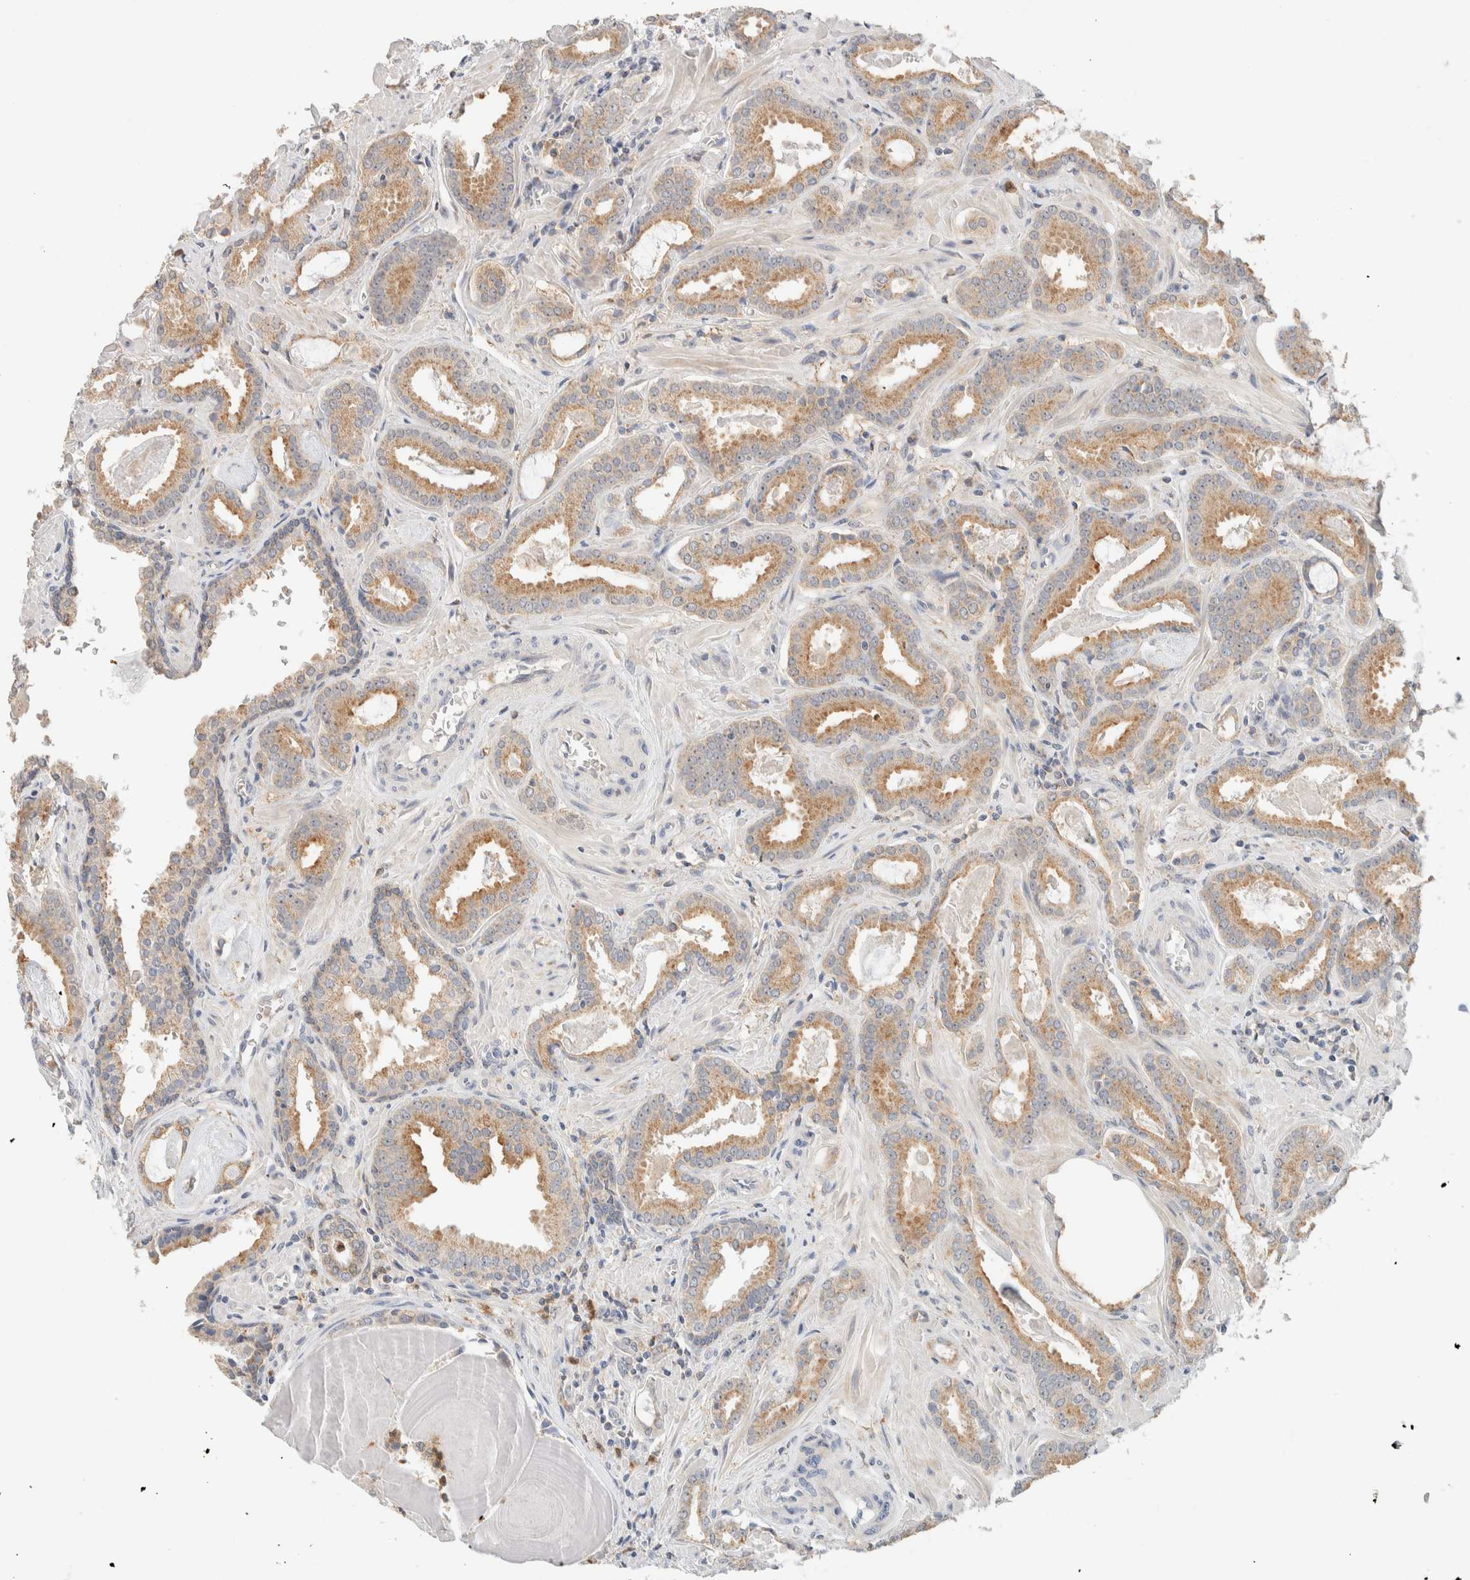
{"staining": {"intensity": "moderate", "quantity": ">75%", "location": "cytoplasmic/membranous"}, "tissue": "prostate cancer", "cell_type": "Tumor cells", "image_type": "cancer", "snomed": [{"axis": "morphology", "description": "Adenocarcinoma, Low grade"}, {"axis": "topography", "description": "Prostate"}], "caption": "Moderate cytoplasmic/membranous staining is appreciated in approximately >75% of tumor cells in adenocarcinoma (low-grade) (prostate).", "gene": "HDHD3", "patient": {"sex": "male", "age": 53}}